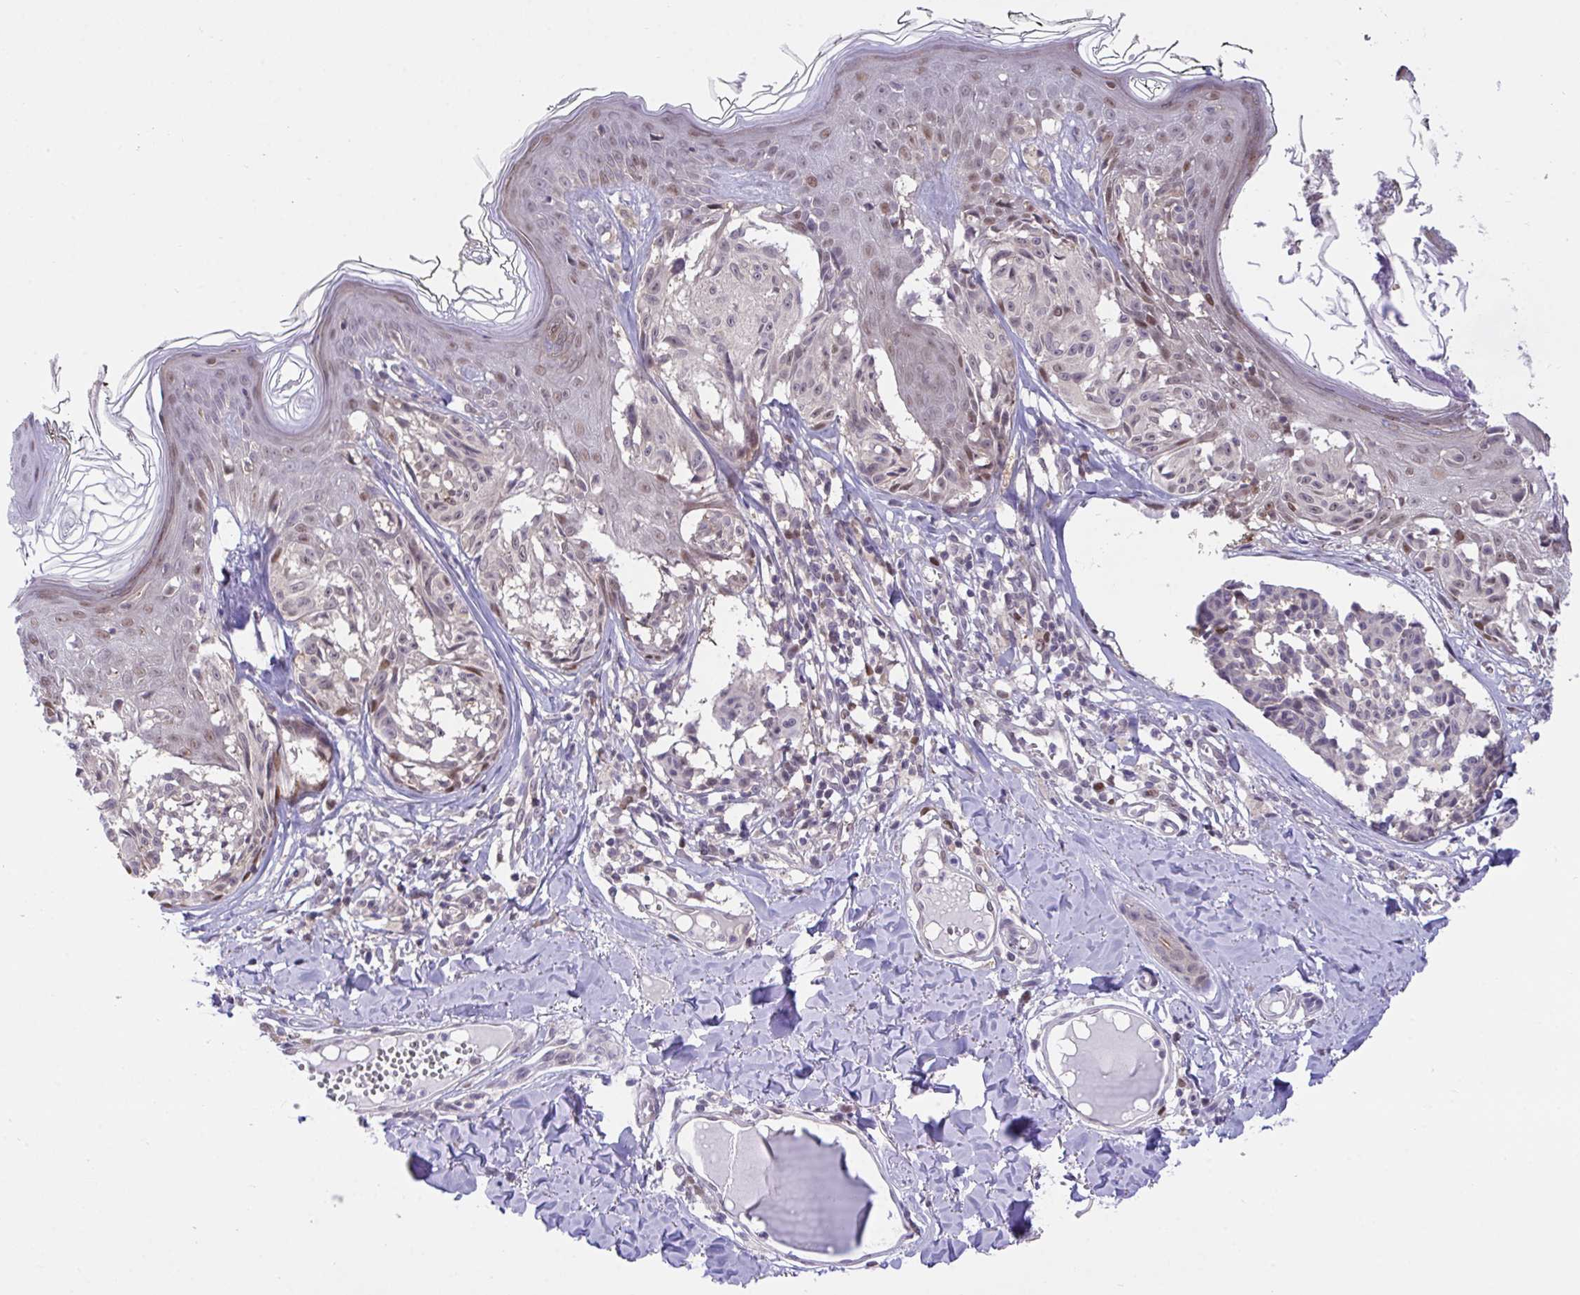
{"staining": {"intensity": "negative", "quantity": "none", "location": "none"}, "tissue": "melanoma", "cell_type": "Tumor cells", "image_type": "cancer", "snomed": [{"axis": "morphology", "description": "Malignant melanoma, NOS"}, {"axis": "topography", "description": "Skin"}], "caption": "This is an IHC photomicrograph of human melanoma. There is no staining in tumor cells.", "gene": "ZNF444", "patient": {"sex": "female", "age": 43}}